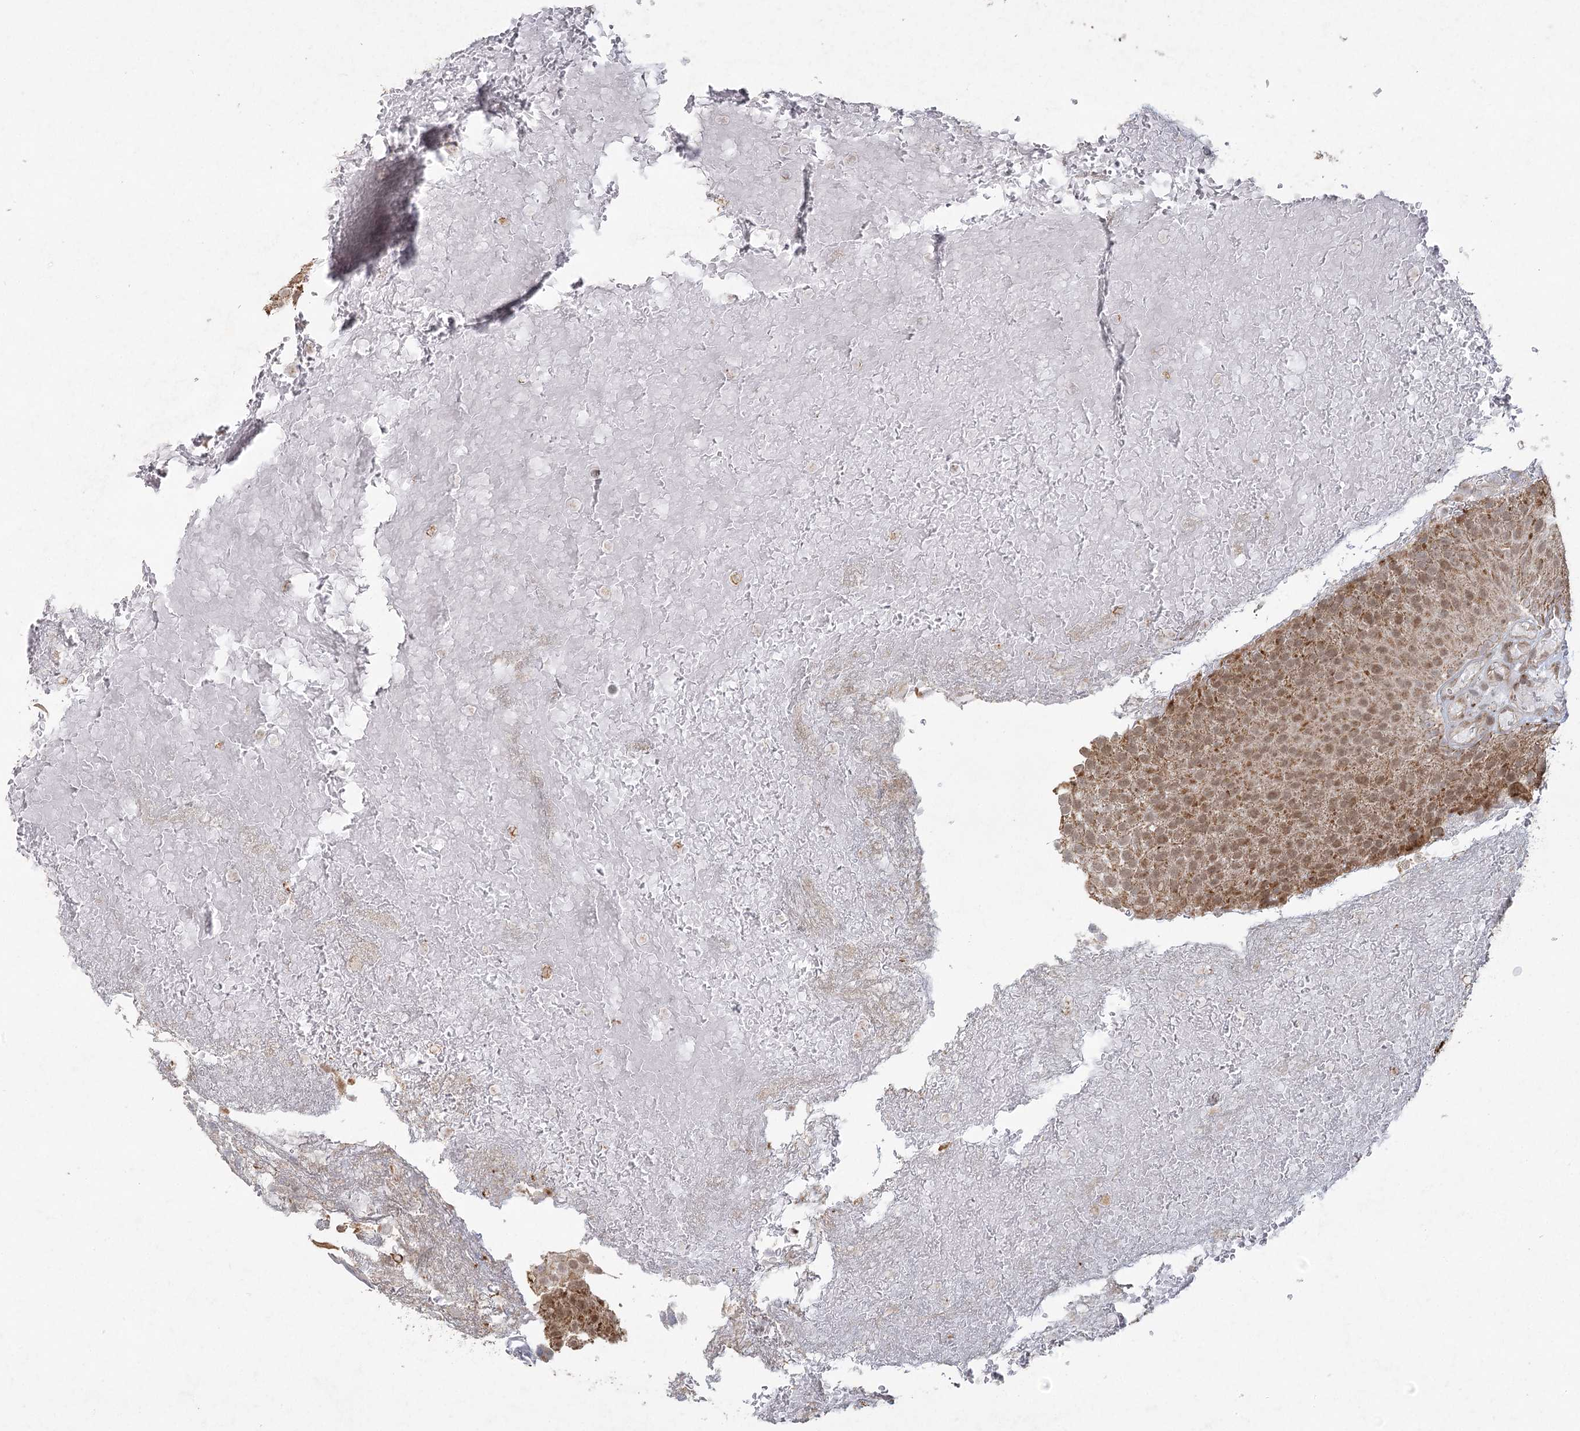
{"staining": {"intensity": "moderate", "quantity": ">75%", "location": "cytoplasmic/membranous,nuclear"}, "tissue": "urothelial cancer", "cell_type": "Tumor cells", "image_type": "cancer", "snomed": [{"axis": "morphology", "description": "Urothelial carcinoma, Low grade"}, {"axis": "topography", "description": "Urinary bladder"}], "caption": "Immunohistochemical staining of urothelial cancer reveals medium levels of moderate cytoplasmic/membranous and nuclear protein positivity in about >75% of tumor cells.", "gene": "LACTB", "patient": {"sex": "male", "age": 78}}